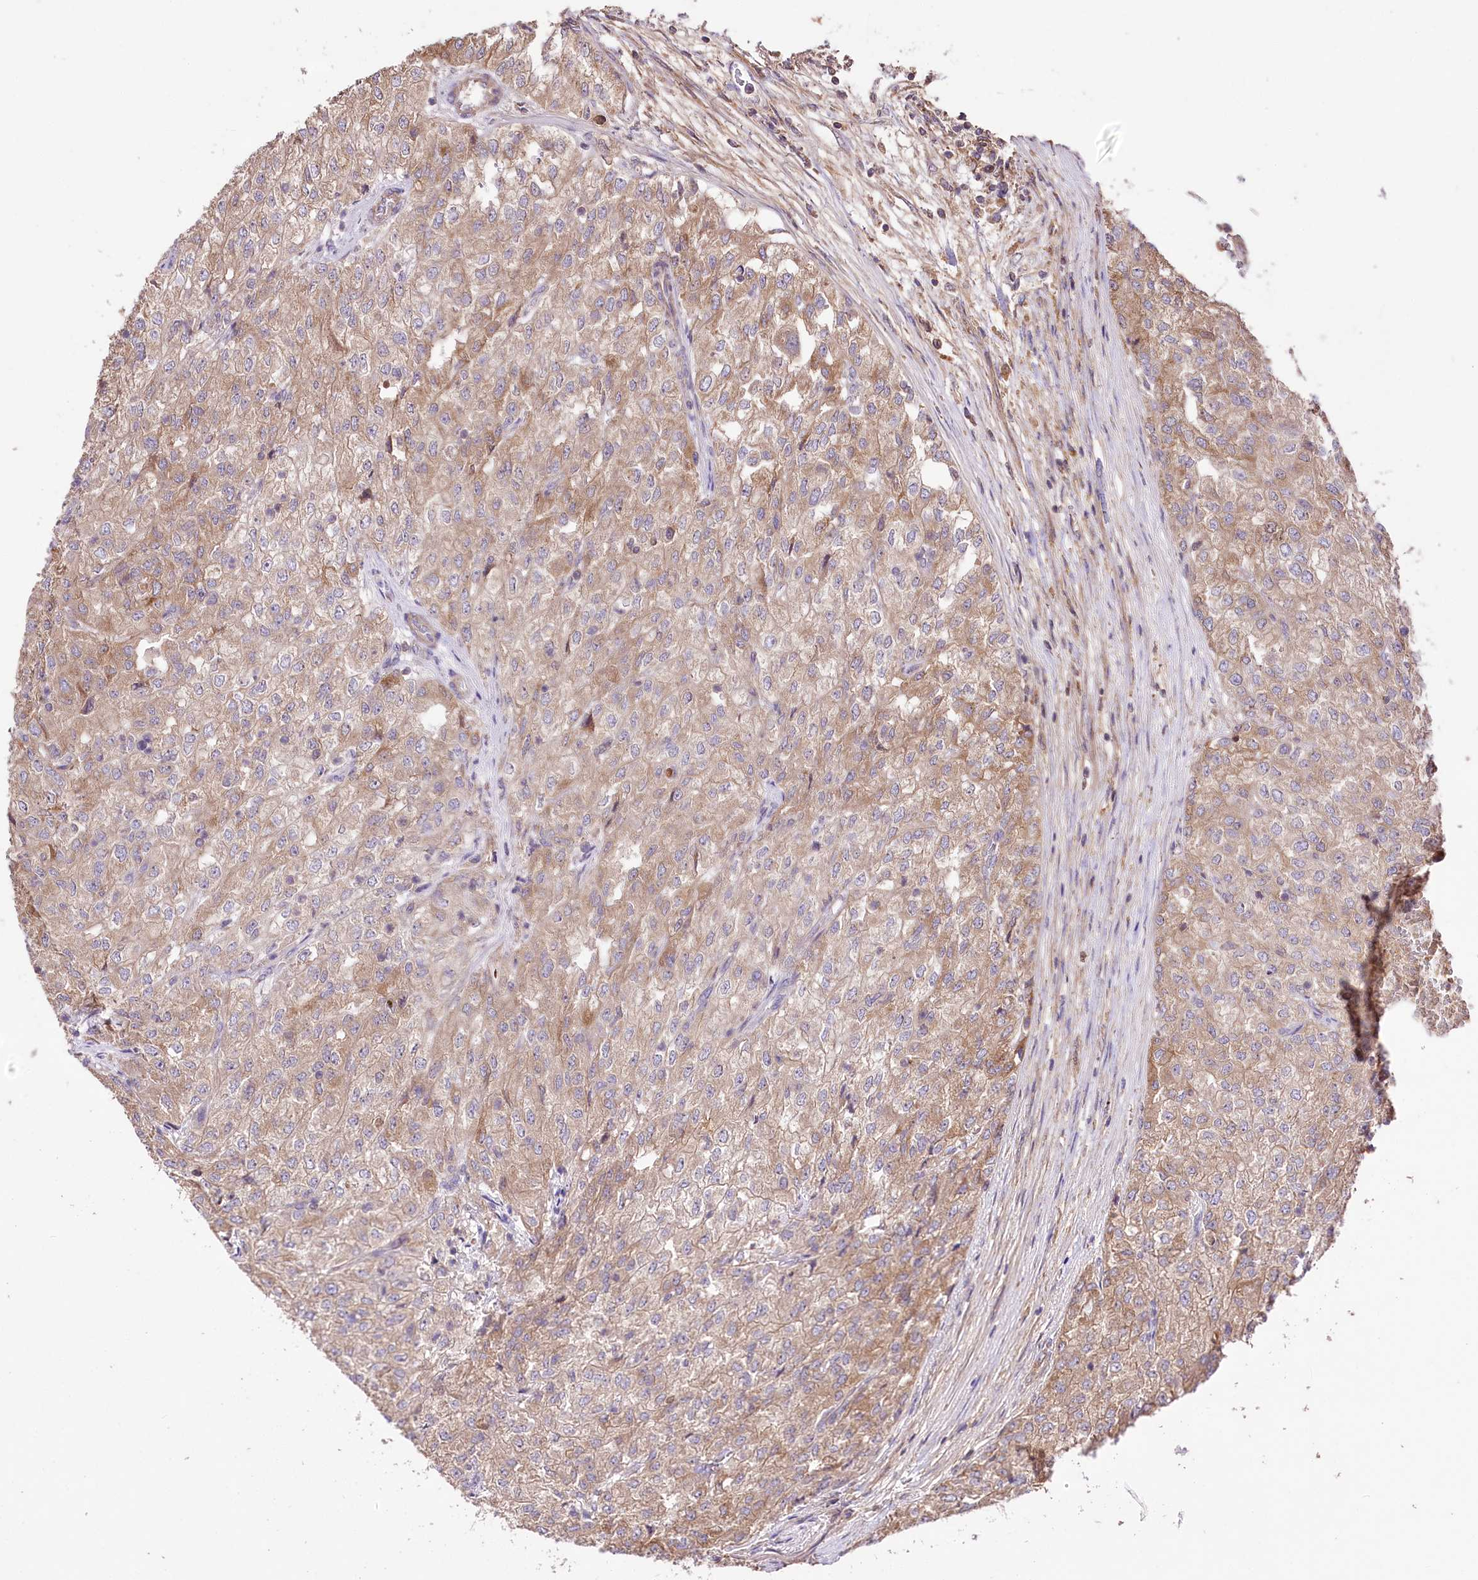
{"staining": {"intensity": "weak", "quantity": "25%-75%", "location": "cytoplasmic/membranous"}, "tissue": "renal cancer", "cell_type": "Tumor cells", "image_type": "cancer", "snomed": [{"axis": "morphology", "description": "Adenocarcinoma, NOS"}, {"axis": "topography", "description": "Kidney"}], "caption": "IHC micrograph of human renal adenocarcinoma stained for a protein (brown), which shows low levels of weak cytoplasmic/membranous positivity in about 25%-75% of tumor cells.", "gene": "WWC1", "patient": {"sex": "female", "age": 54}}